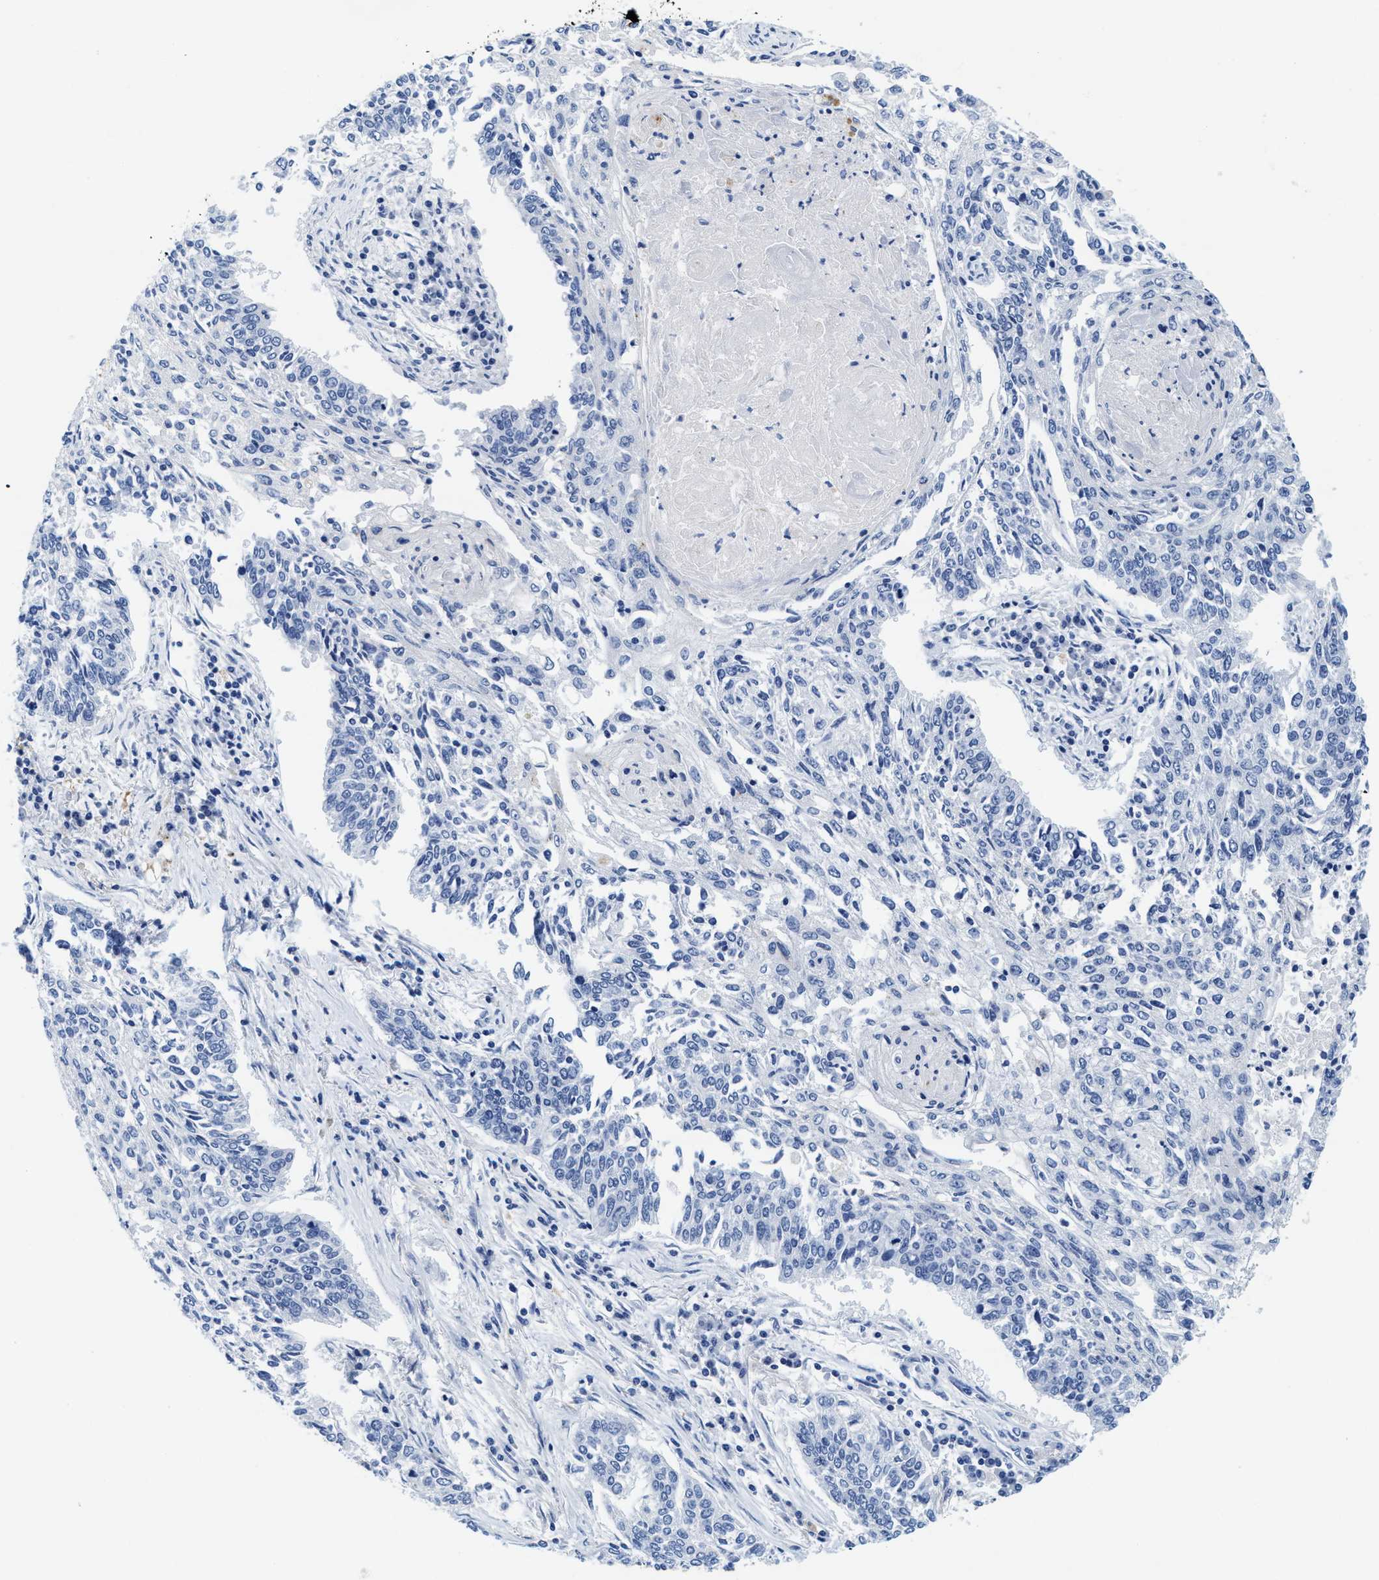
{"staining": {"intensity": "negative", "quantity": "none", "location": "none"}, "tissue": "lung cancer", "cell_type": "Tumor cells", "image_type": "cancer", "snomed": [{"axis": "morphology", "description": "Normal tissue, NOS"}, {"axis": "morphology", "description": "Squamous cell carcinoma, NOS"}, {"axis": "topography", "description": "Cartilage tissue"}, {"axis": "topography", "description": "Bronchus"}, {"axis": "topography", "description": "Lung"}], "caption": "Immunohistochemical staining of lung cancer (squamous cell carcinoma) exhibits no significant expression in tumor cells.", "gene": "TTC3", "patient": {"sex": "female", "age": 49}}